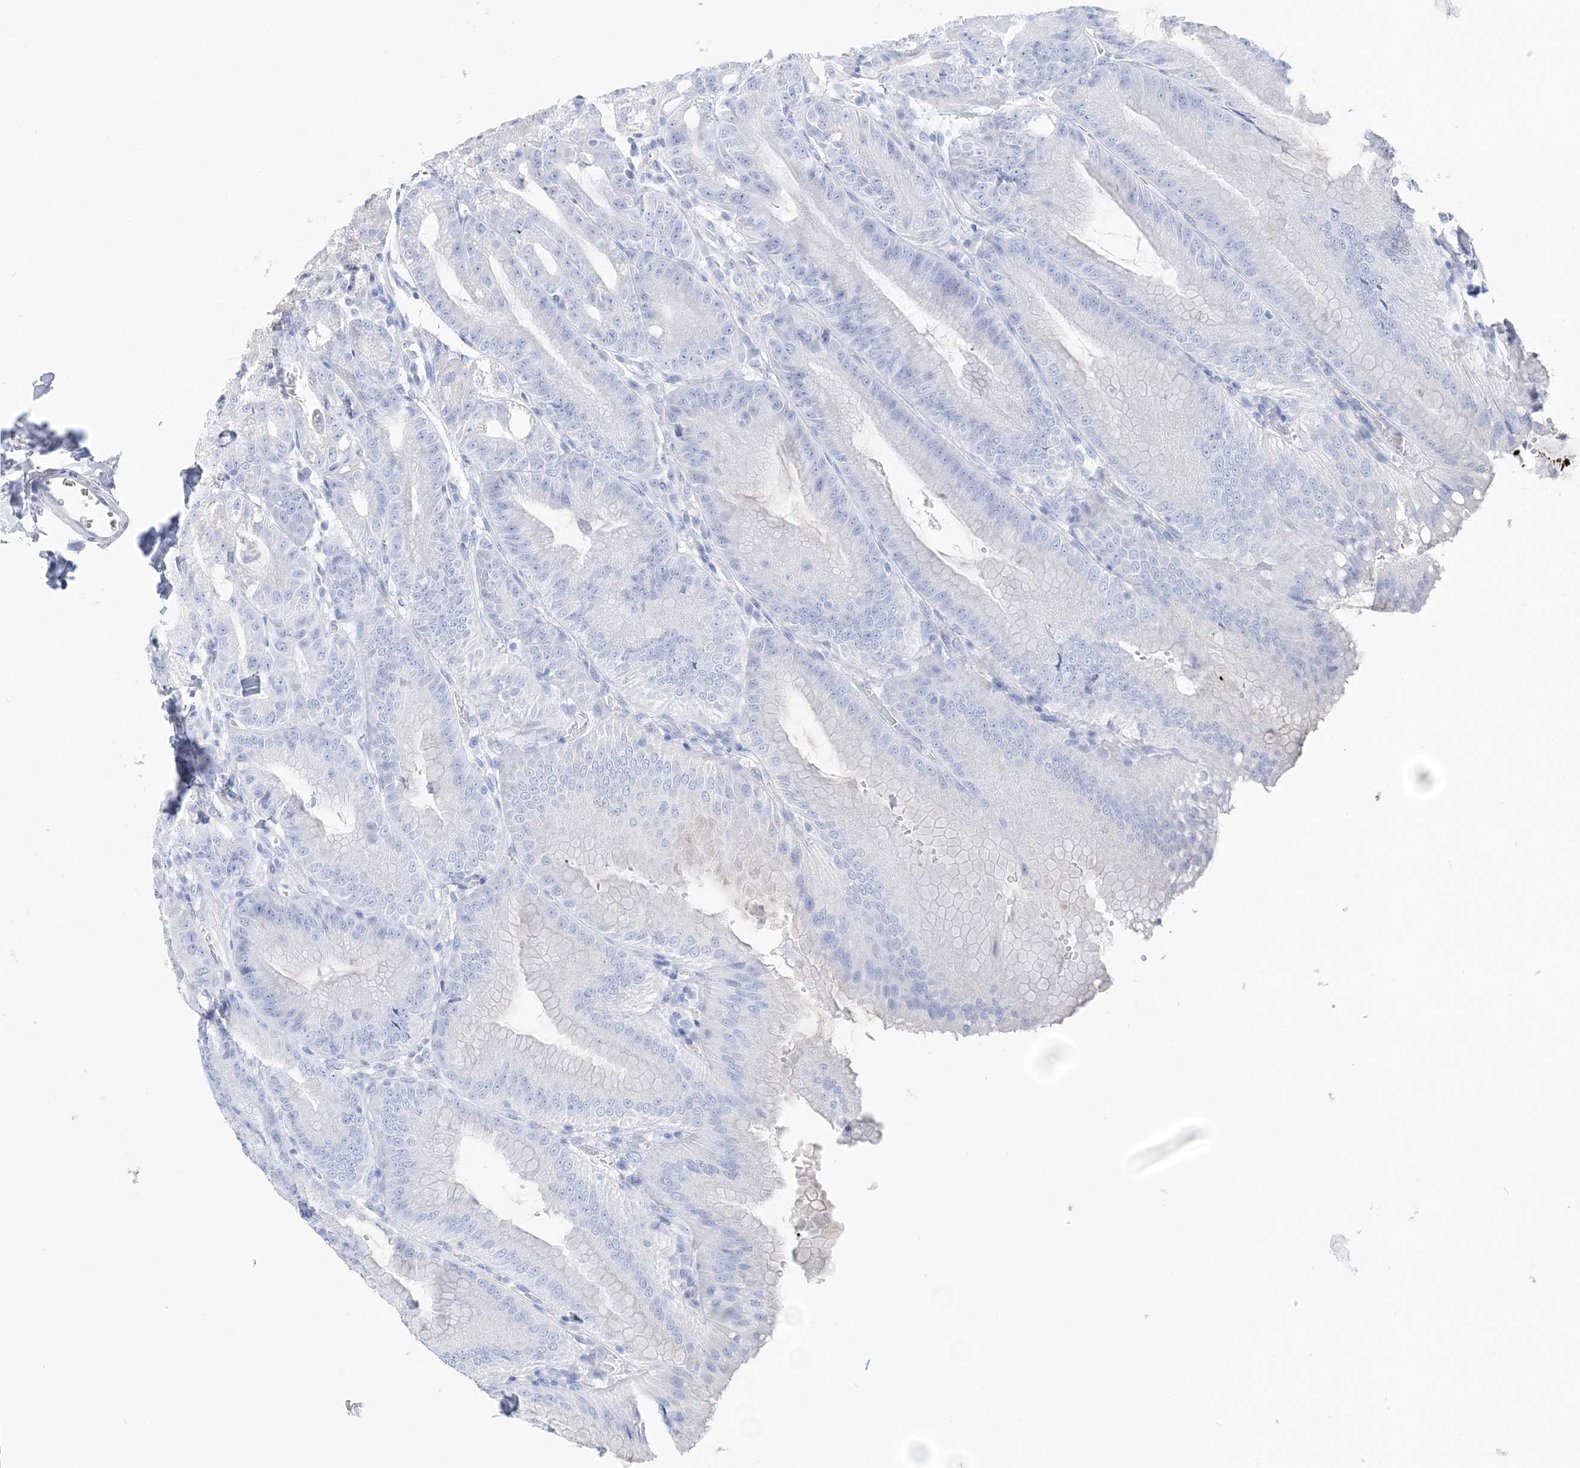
{"staining": {"intensity": "negative", "quantity": "none", "location": "none"}, "tissue": "stomach", "cell_type": "Glandular cells", "image_type": "normal", "snomed": [{"axis": "morphology", "description": "Normal tissue, NOS"}, {"axis": "topography", "description": "Stomach, upper"}, {"axis": "topography", "description": "Stomach, lower"}], "caption": "Glandular cells show no significant protein expression in unremarkable stomach.", "gene": "TSPYL6", "patient": {"sex": "male", "age": 71}}